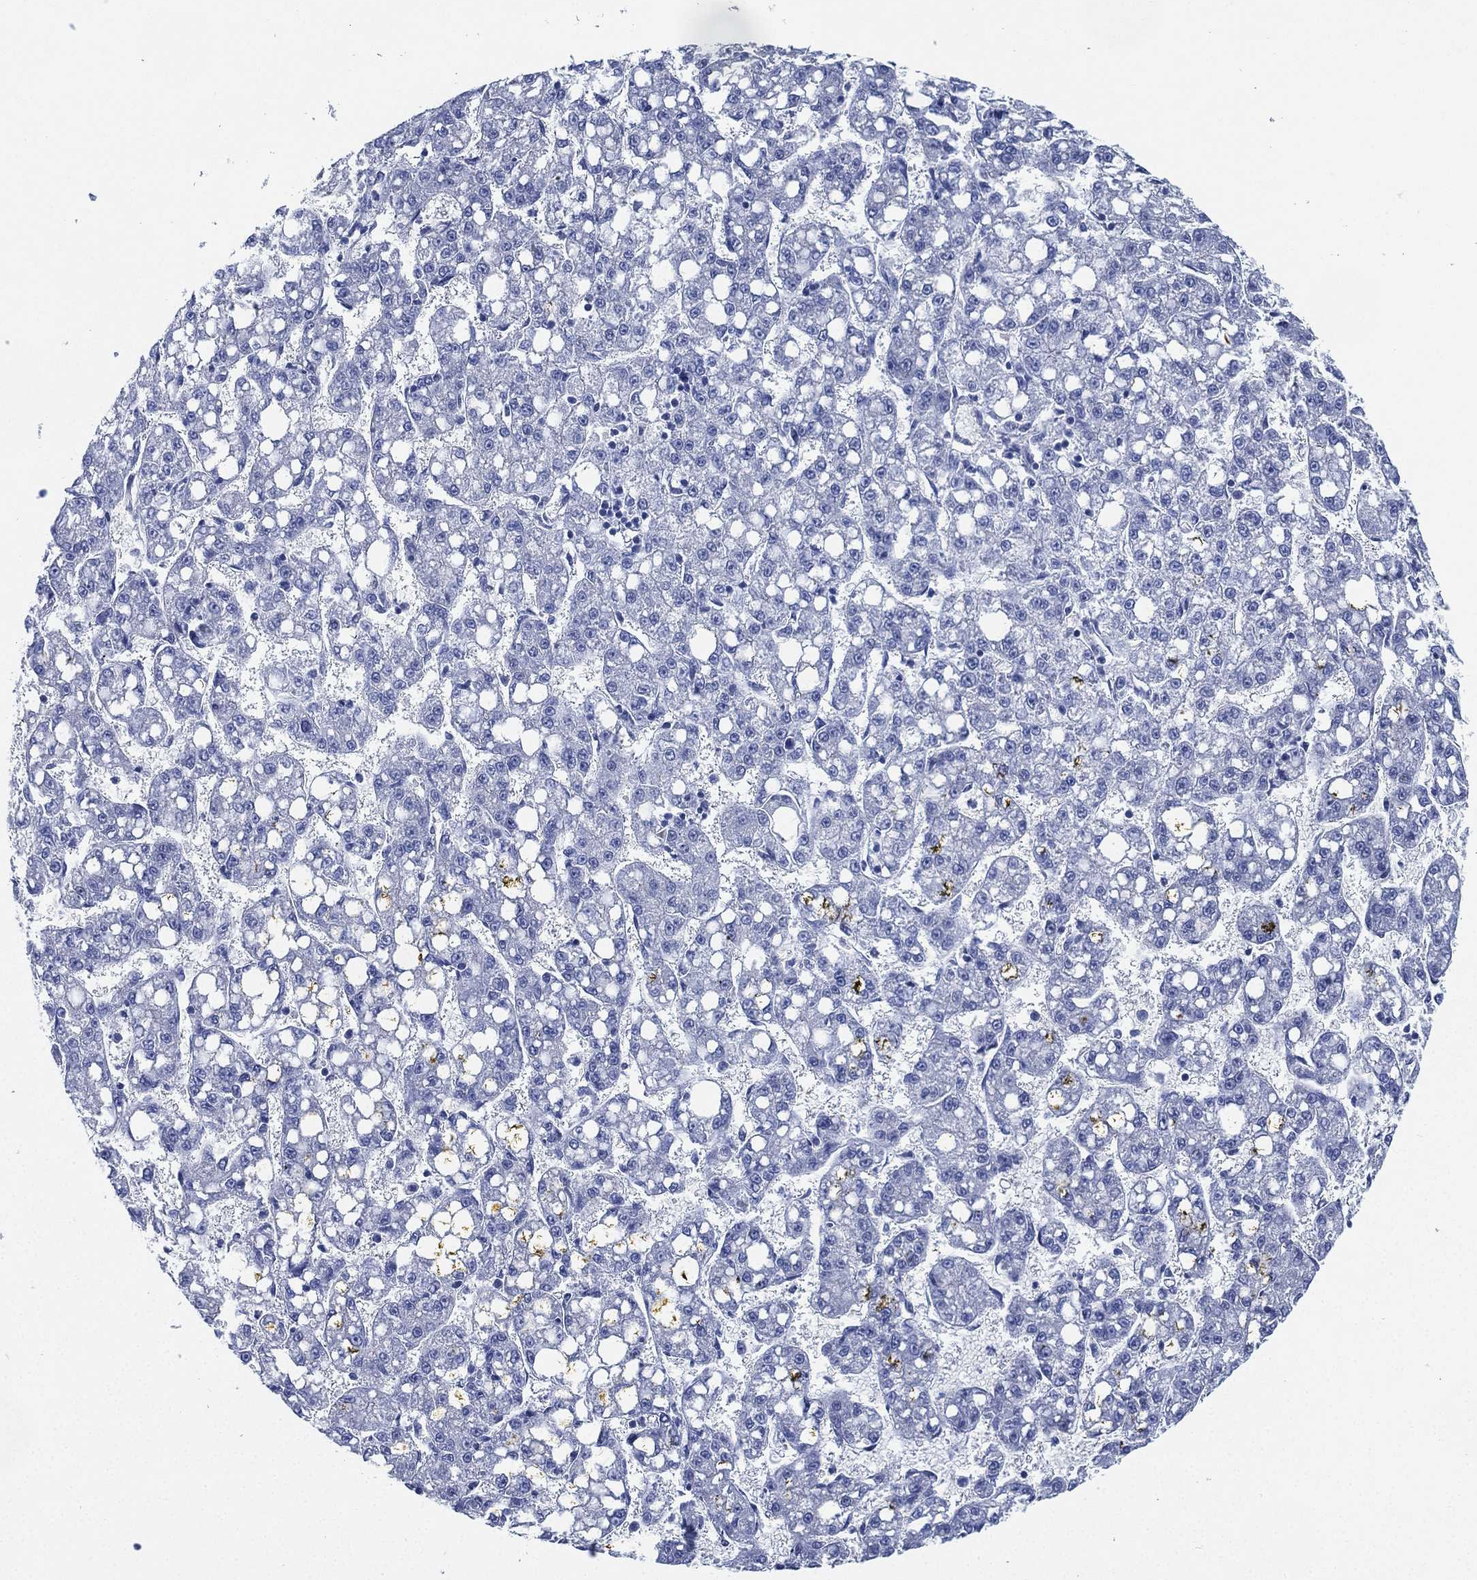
{"staining": {"intensity": "negative", "quantity": "none", "location": "none"}, "tissue": "liver cancer", "cell_type": "Tumor cells", "image_type": "cancer", "snomed": [{"axis": "morphology", "description": "Carcinoma, Hepatocellular, NOS"}, {"axis": "topography", "description": "Liver"}], "caption": "This is an immunohistochemistry micrograph of human liver cancer. There is no expression in tumor cells.", "gene": "CCDC70", "patient": {"sex": "female", "age": 65}}